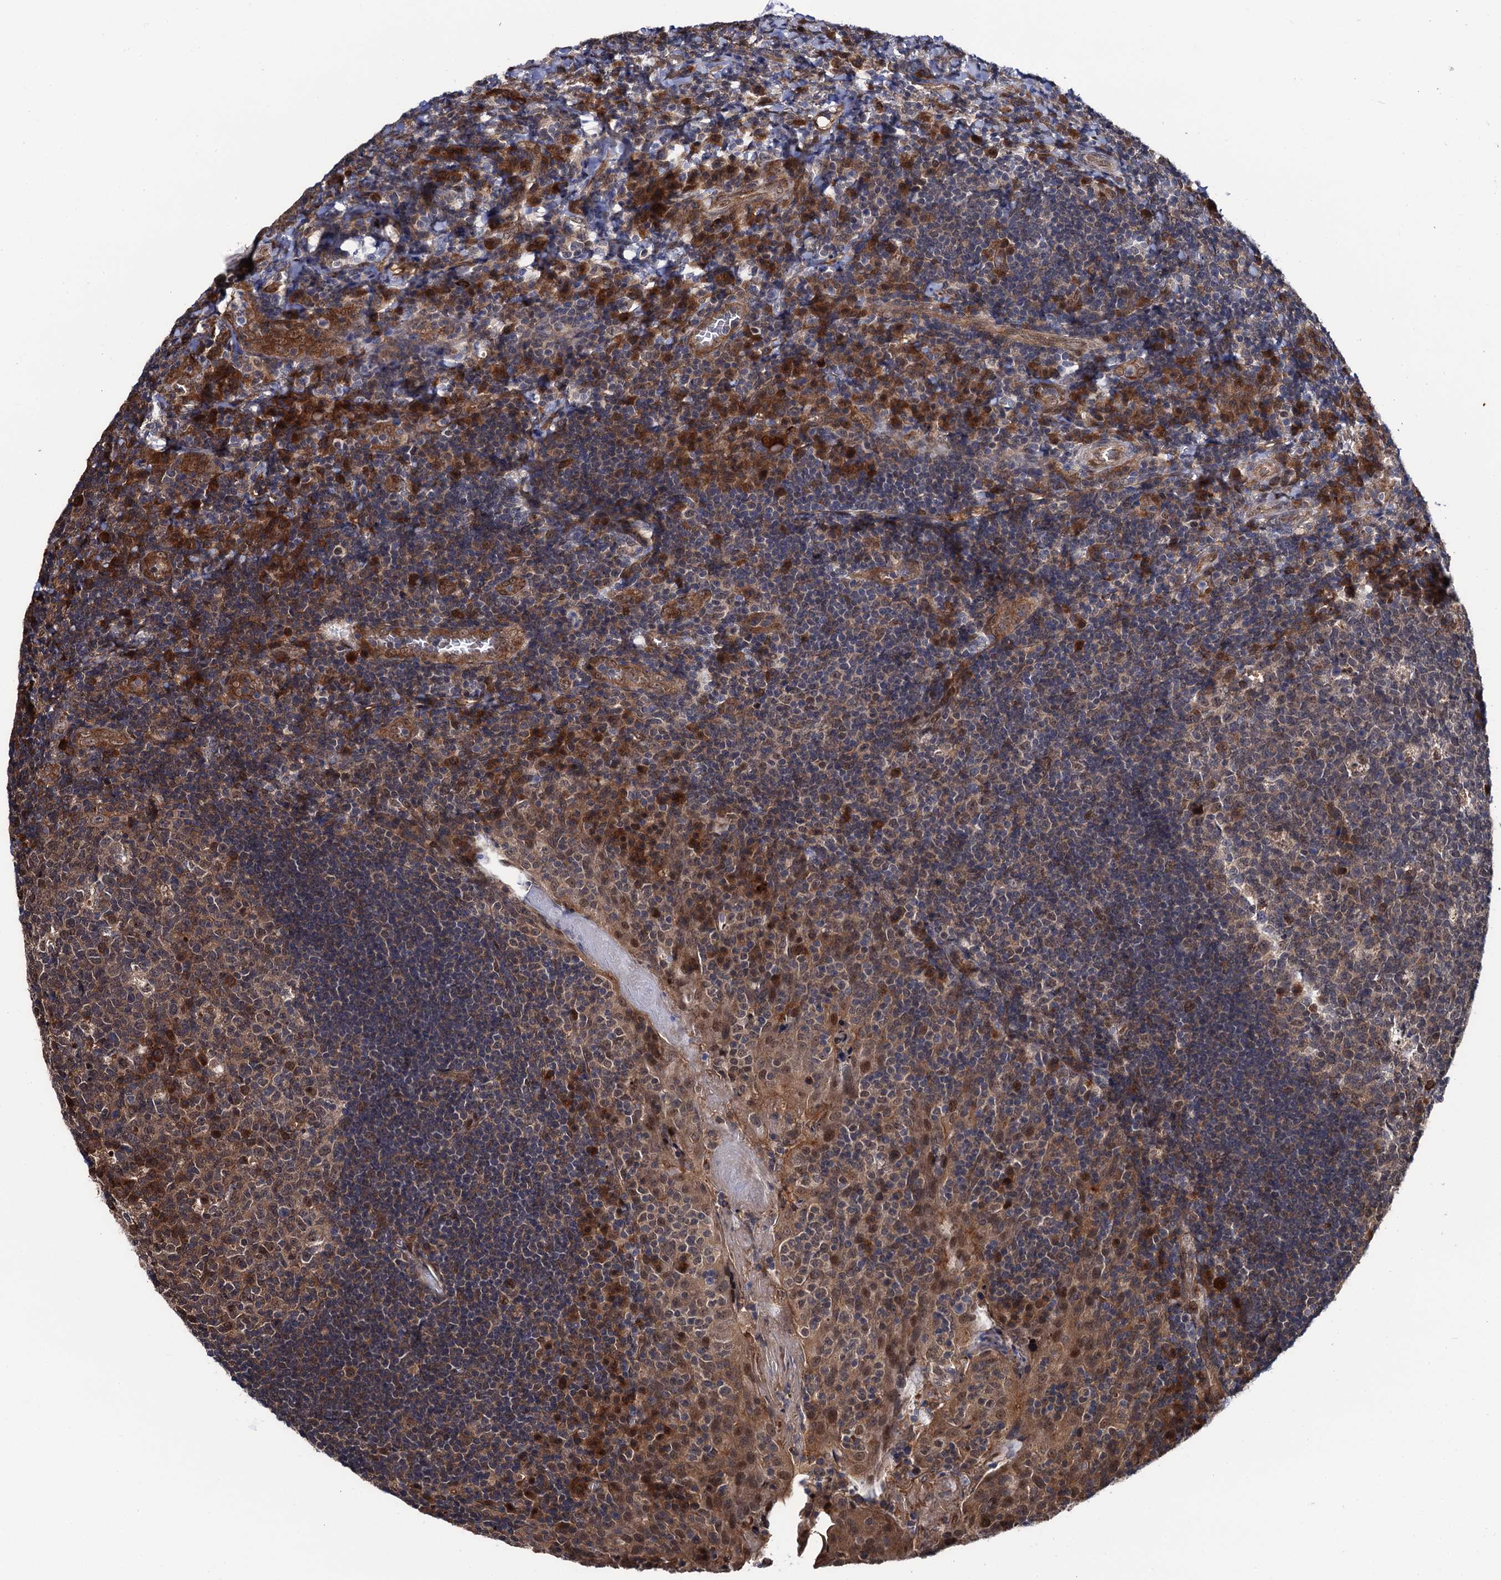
{"staining": {"intensity": "moderate", "quantity": "25%-75%", "location": "cytoplasmic/membranous,nuclear"}, "tissue": "tonsil", "cell_type": "Germinal center cells", "image_type": "normal", "snomed": [{"axis": "morphology", "description": "Normal tissue, NOS"}, {"axis": "topography", "description": "Tonsil"}], "caption": "An image of human tonsil stained for a protein reveals moderate cytoplasmic/membranous,nuclear brown staining in germinal center cells. (Brightfield microscopy of DAB IHC at high magnification).", "gene": "CDC23", "patient": {"sex": "male", "age": 17}}